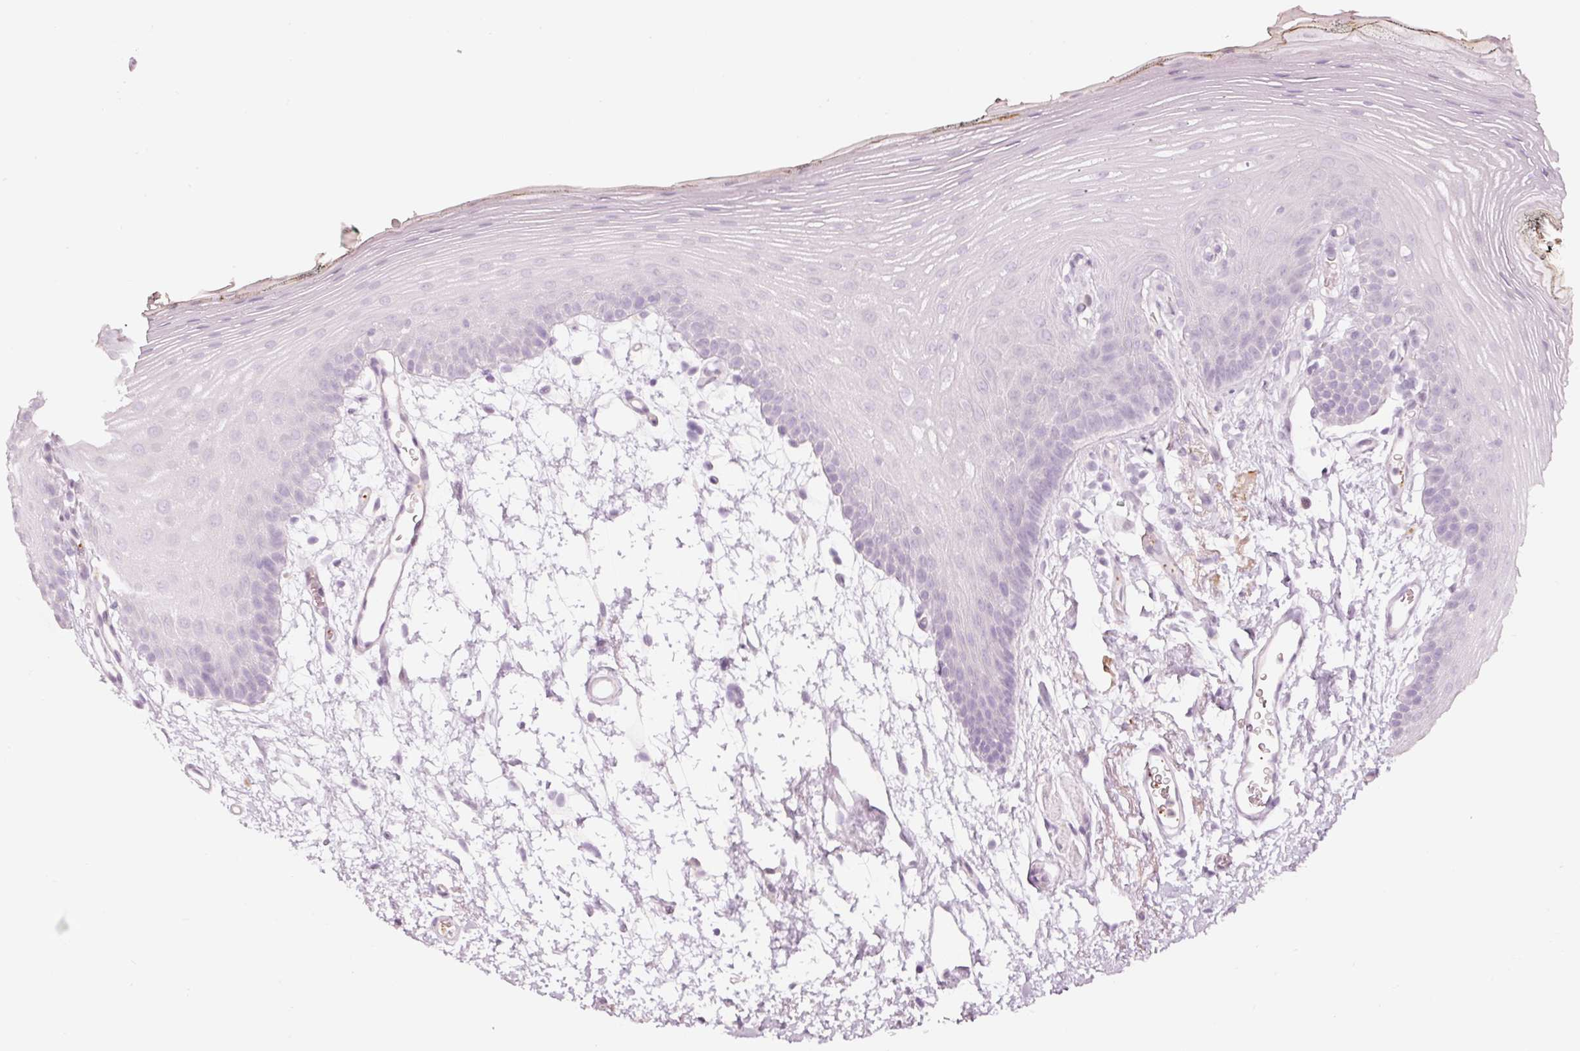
{"staining": {"intensity": "negative", "quantity": "none", "location": "none"}, "tissue": "oral mucosa", "cell_type": "Squamous epithelial cells", "image_type": "normal", "snomed": [{"axis": "morphology", "description": "Normal tissue, NOS"}, {"axis": "morphology", "description": "Squamous cell carcinoma, NOS"}, {"axis": "topography", "description": "Oral tissue"}, {"axis": "topography", "description": "Head-Neck"}], "caption": "A high-resolution histopathology image shows immunohistochemistry (IHC) staining of benign oral mucosa, which displays no significant expression in squamous epithelial cells. (DAB immunohistochemistry with hematoxylin counter stain).", "gene": "LECT2", "patient": {"sex": "female", "age": 81}}